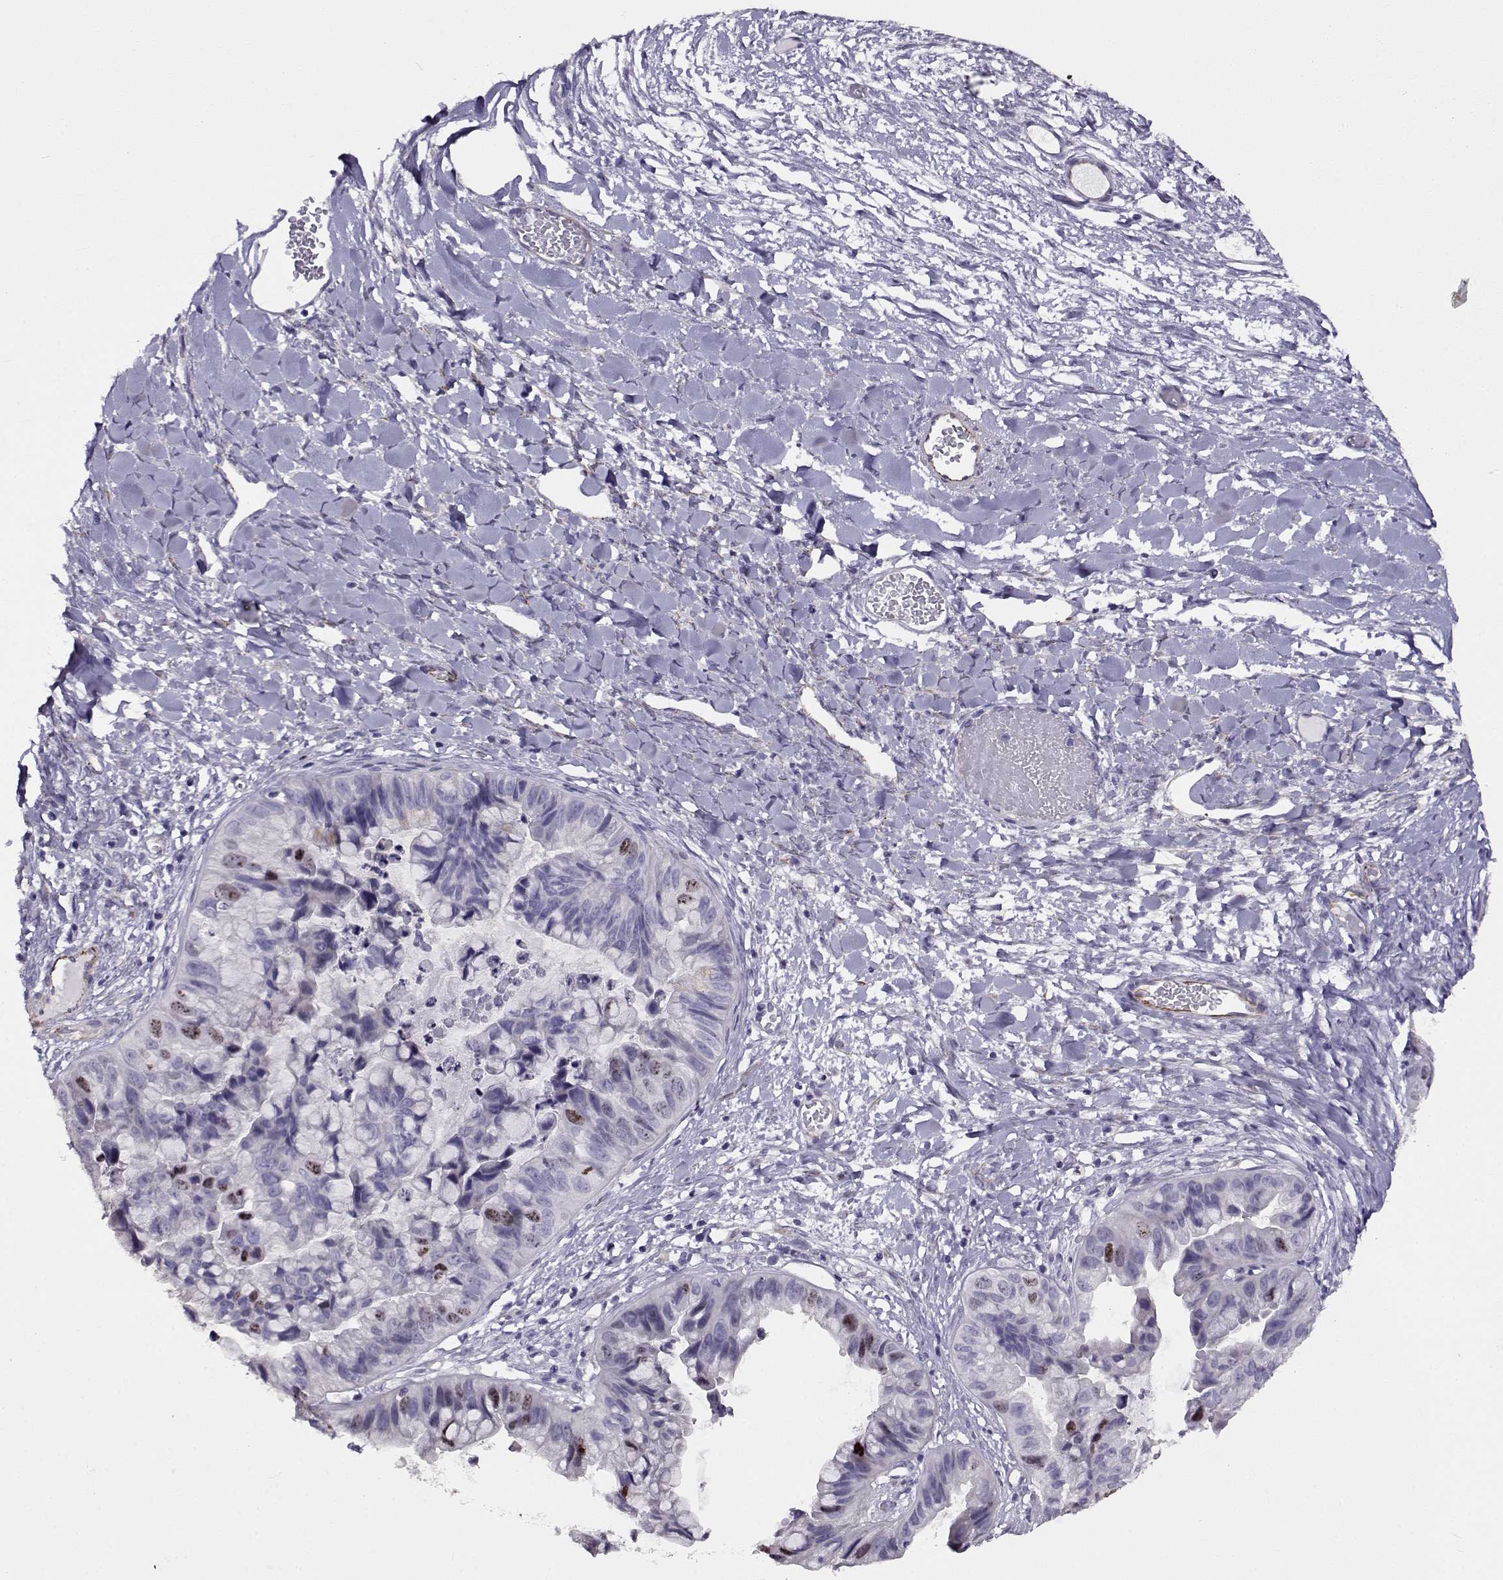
{"staining": {"intensity": "weak", "quantity": "<25%", "location": "nuclear"}, "tissue": "ovarian cancer", "cell_type": "Tumor cells", "image_type": "cancer", "snomed": [{"axis": "morphology", "description": "Cystadenocarcinoma, mucinous, NOS"}, {"axis": "topography", "description": "Ovary"}], "caption": "There is no significant positivity in tumor cells of ovarian mucinous cystadenocarcinoma.", "gene": "NPW", "patient": {"sex": "female", "age": 76}}